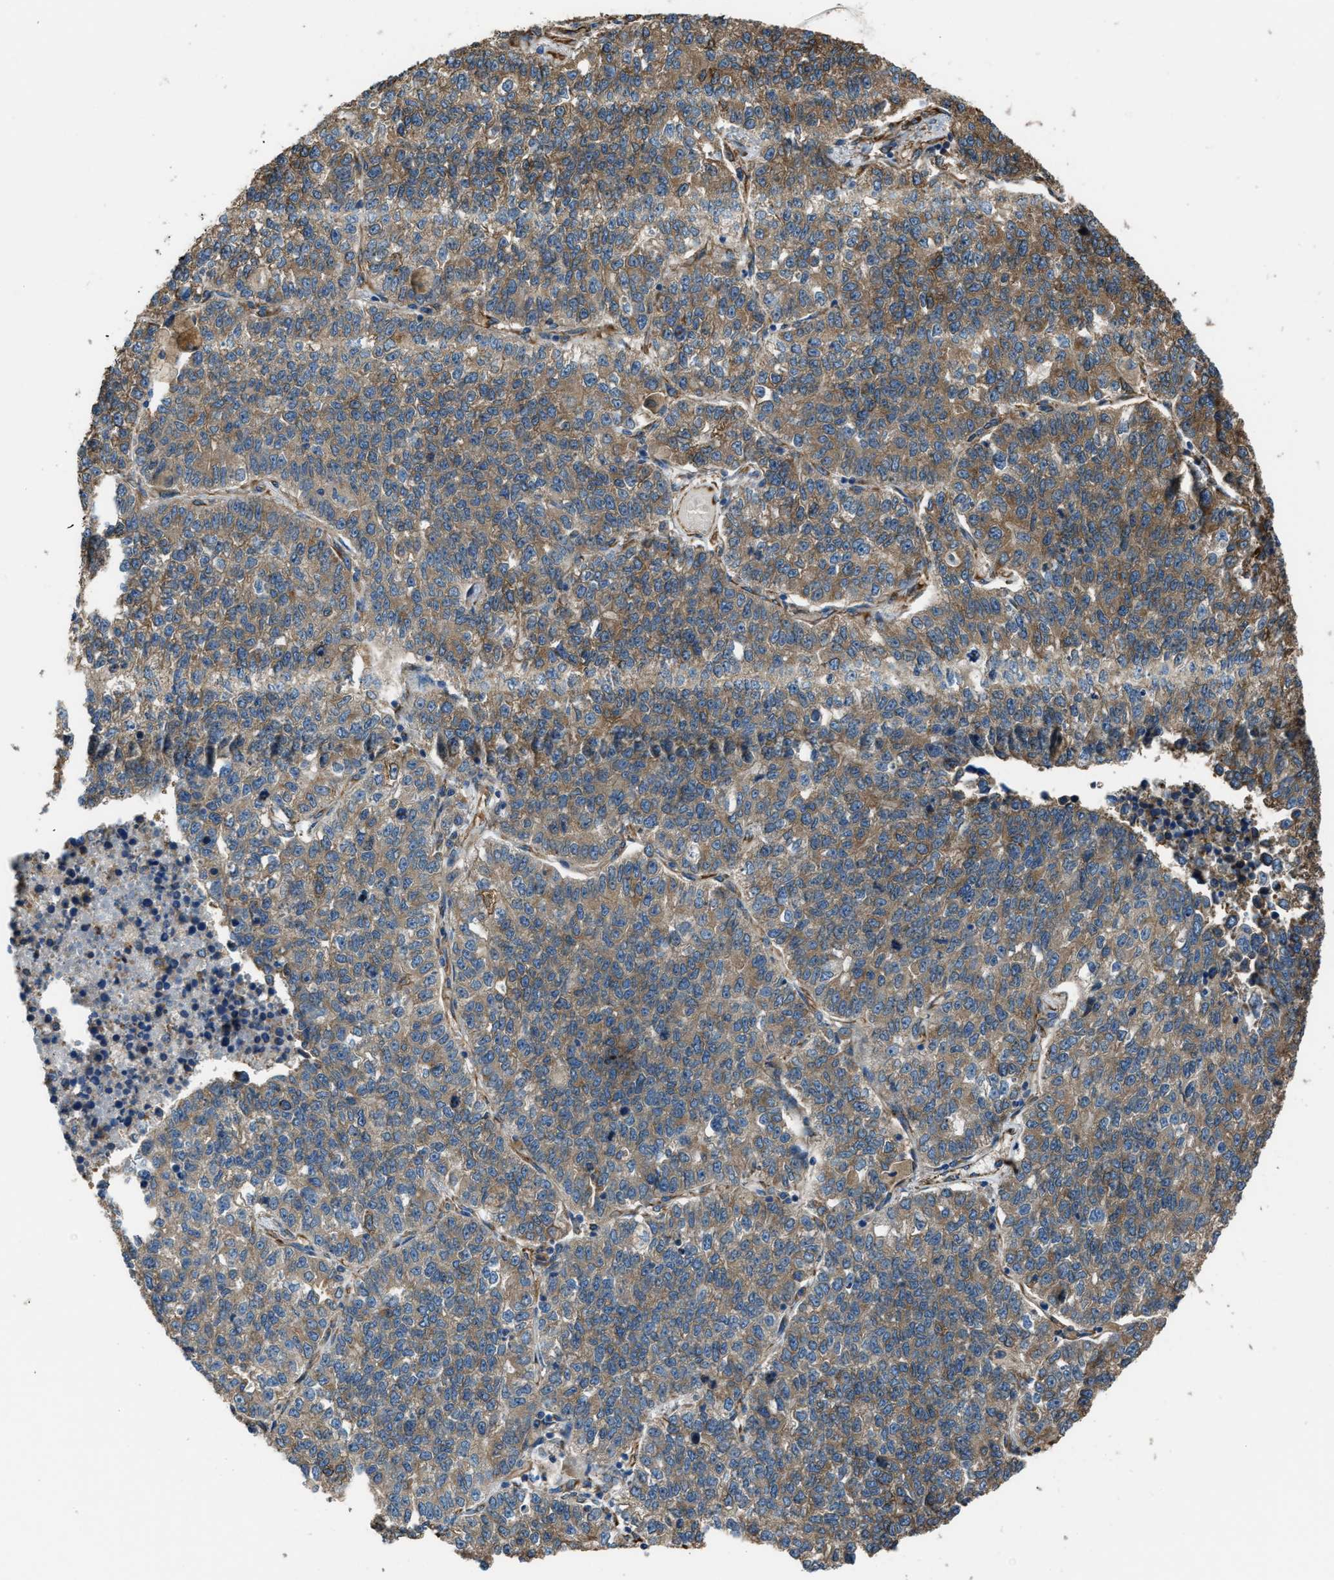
{"staining": {"intensity": "moderate", "quantity": ">75%", "location": "cytoplasmic/membranous"}, "tissue": "lung cancer", "cell_type": "Tumor cells", "image_type": "cancer", "snomed": [{"axis": "morphology", "description": "Adenocarcinoma, NOS"}, {"axis": "topography", "description": "Lung"}], "caption": "DAB immunohistochemical staining of human lung cancer shows moderate cytoplasmic/membranous protein expression in about >75% of tumor cells.", "gene": "TRPC1", "patient": {"sex": "male", "age": 49}}